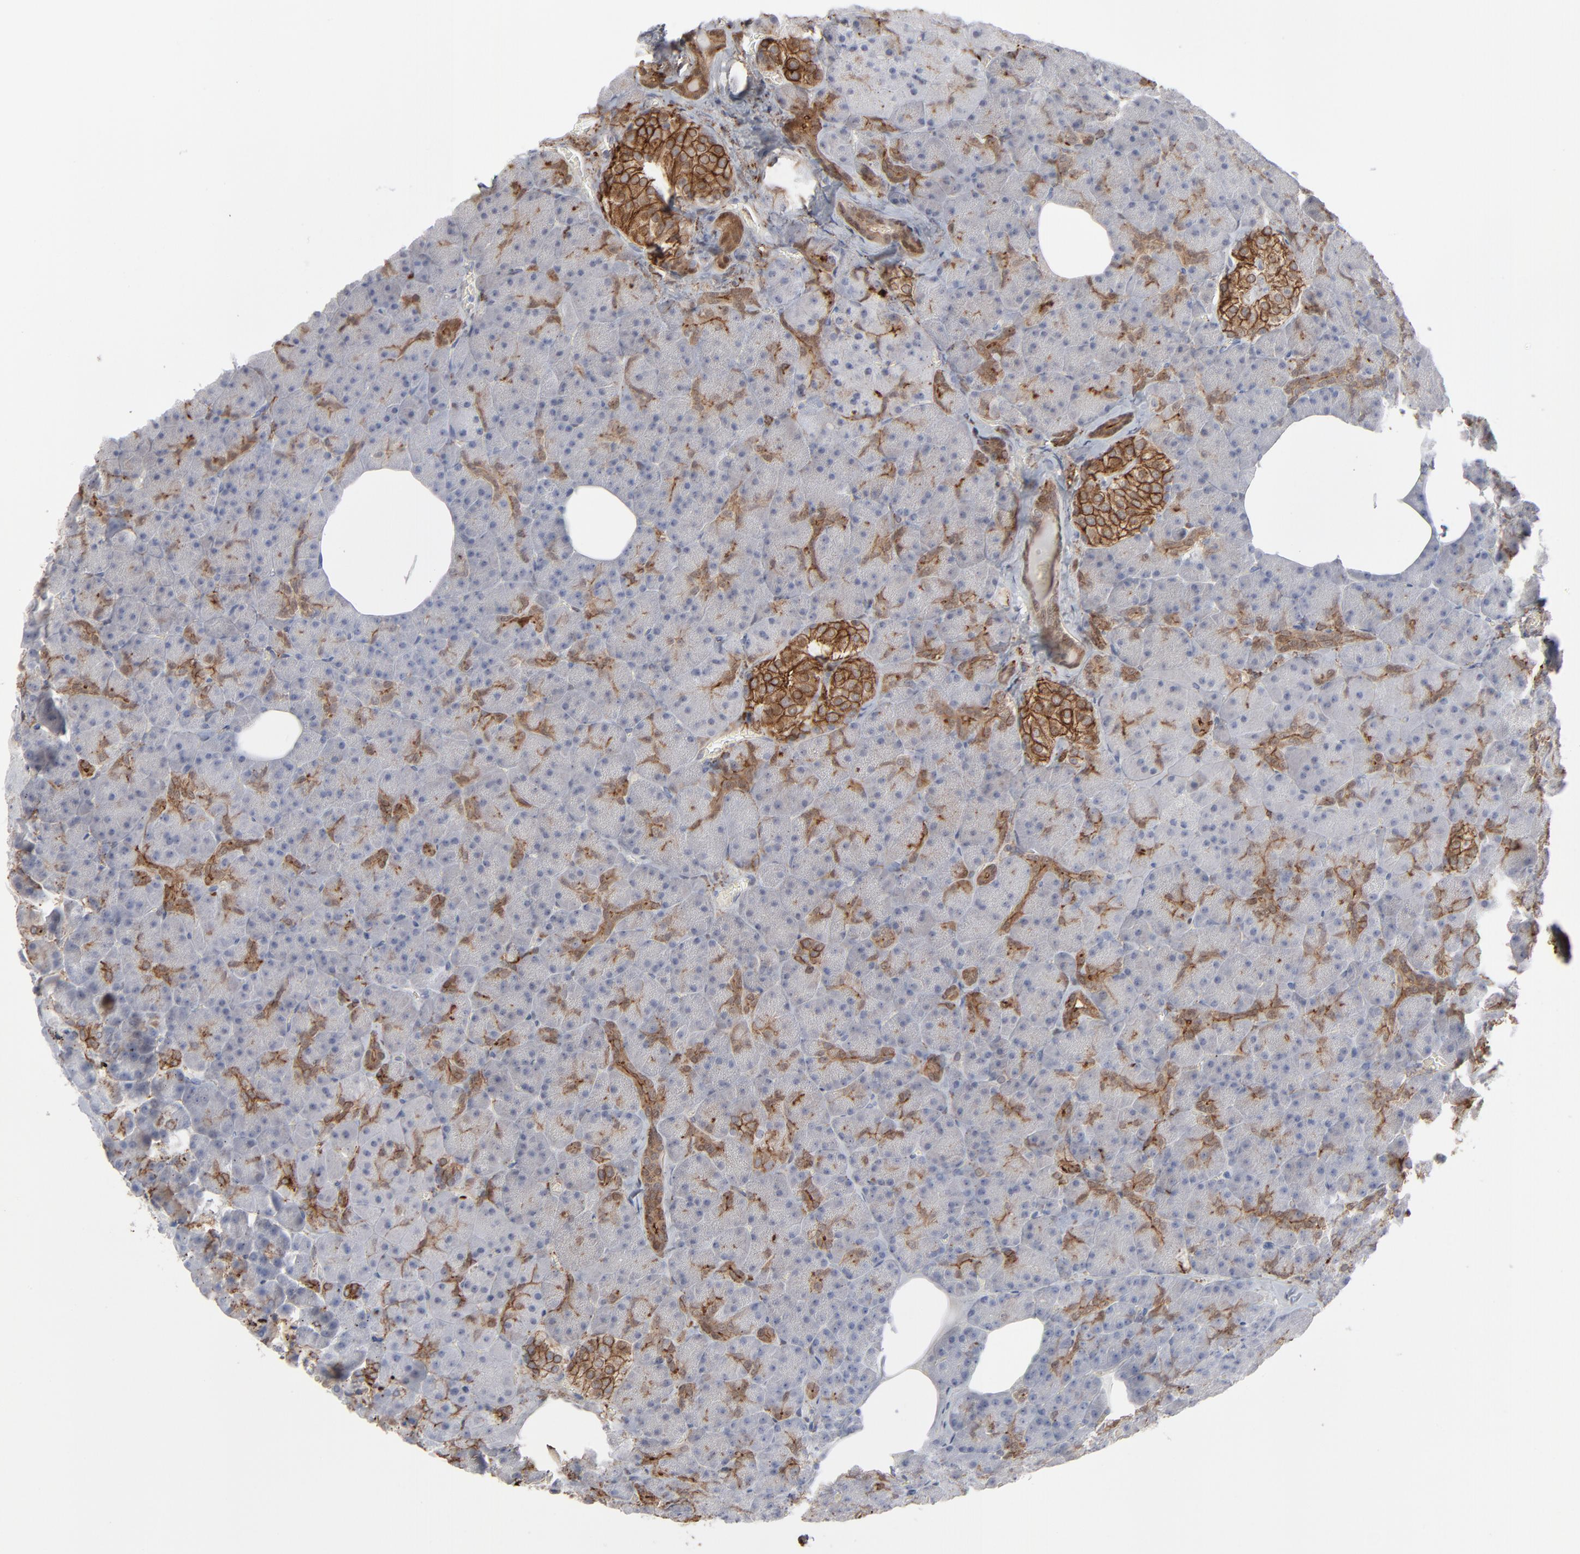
{"staining": {"intensity": "weak", "quantity": "<25%", "location": "cytoplasmic/membranous"}, "tissue": "pancreas", "cell_type": "Exocrine glandular cells", "image_type": "normal", "snomed": [{"axis": "morphology", "description": "Normal tissue, NOS"}, {"axis": "topography", "description": "Pancreas"}], "caption": "This histopathology image is of normal pancreas stained with immunohistochemistry (IHC) to label a protein in brown with the nuclei are counter-stained blue. There is no expression in exocrine glandular cells.", "gene": "ANXA5", "patient": {"sex": "female", "age": 35}}